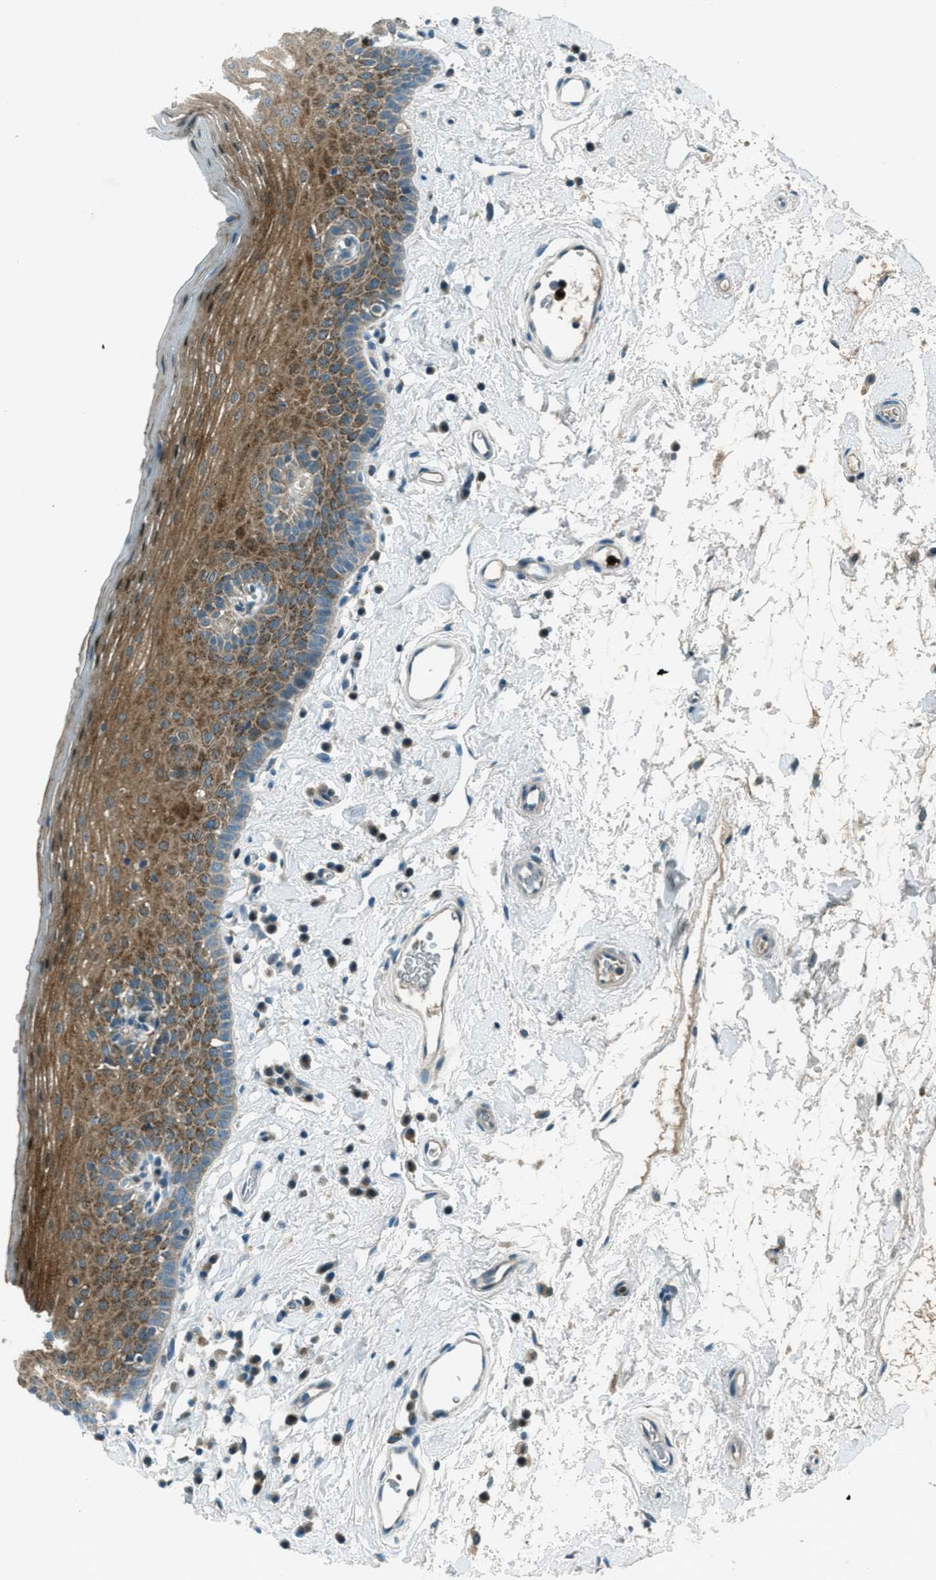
{"staining": {"intensity": "moderate", "quantity": ">75%", "location": "cytoplasmic/membranous"}, "tissue": "oral mucosa", "cell_type": "Squamous epithelial cells", "image_type": "normal", "snomed": [{"axis": "morphology", "description": "Normal tissue, NOS"}, {"axis": "topography", "description": "Oral tissue"}], "caption": "Immunohistochemical staining of benign oral mucosa shows moderate cytoplasmic/membranous protein positivity in approximately >75% of squamous epithelial cells.", "gene": "FAR1", "patient": {"sex": "male", "age": 66}}